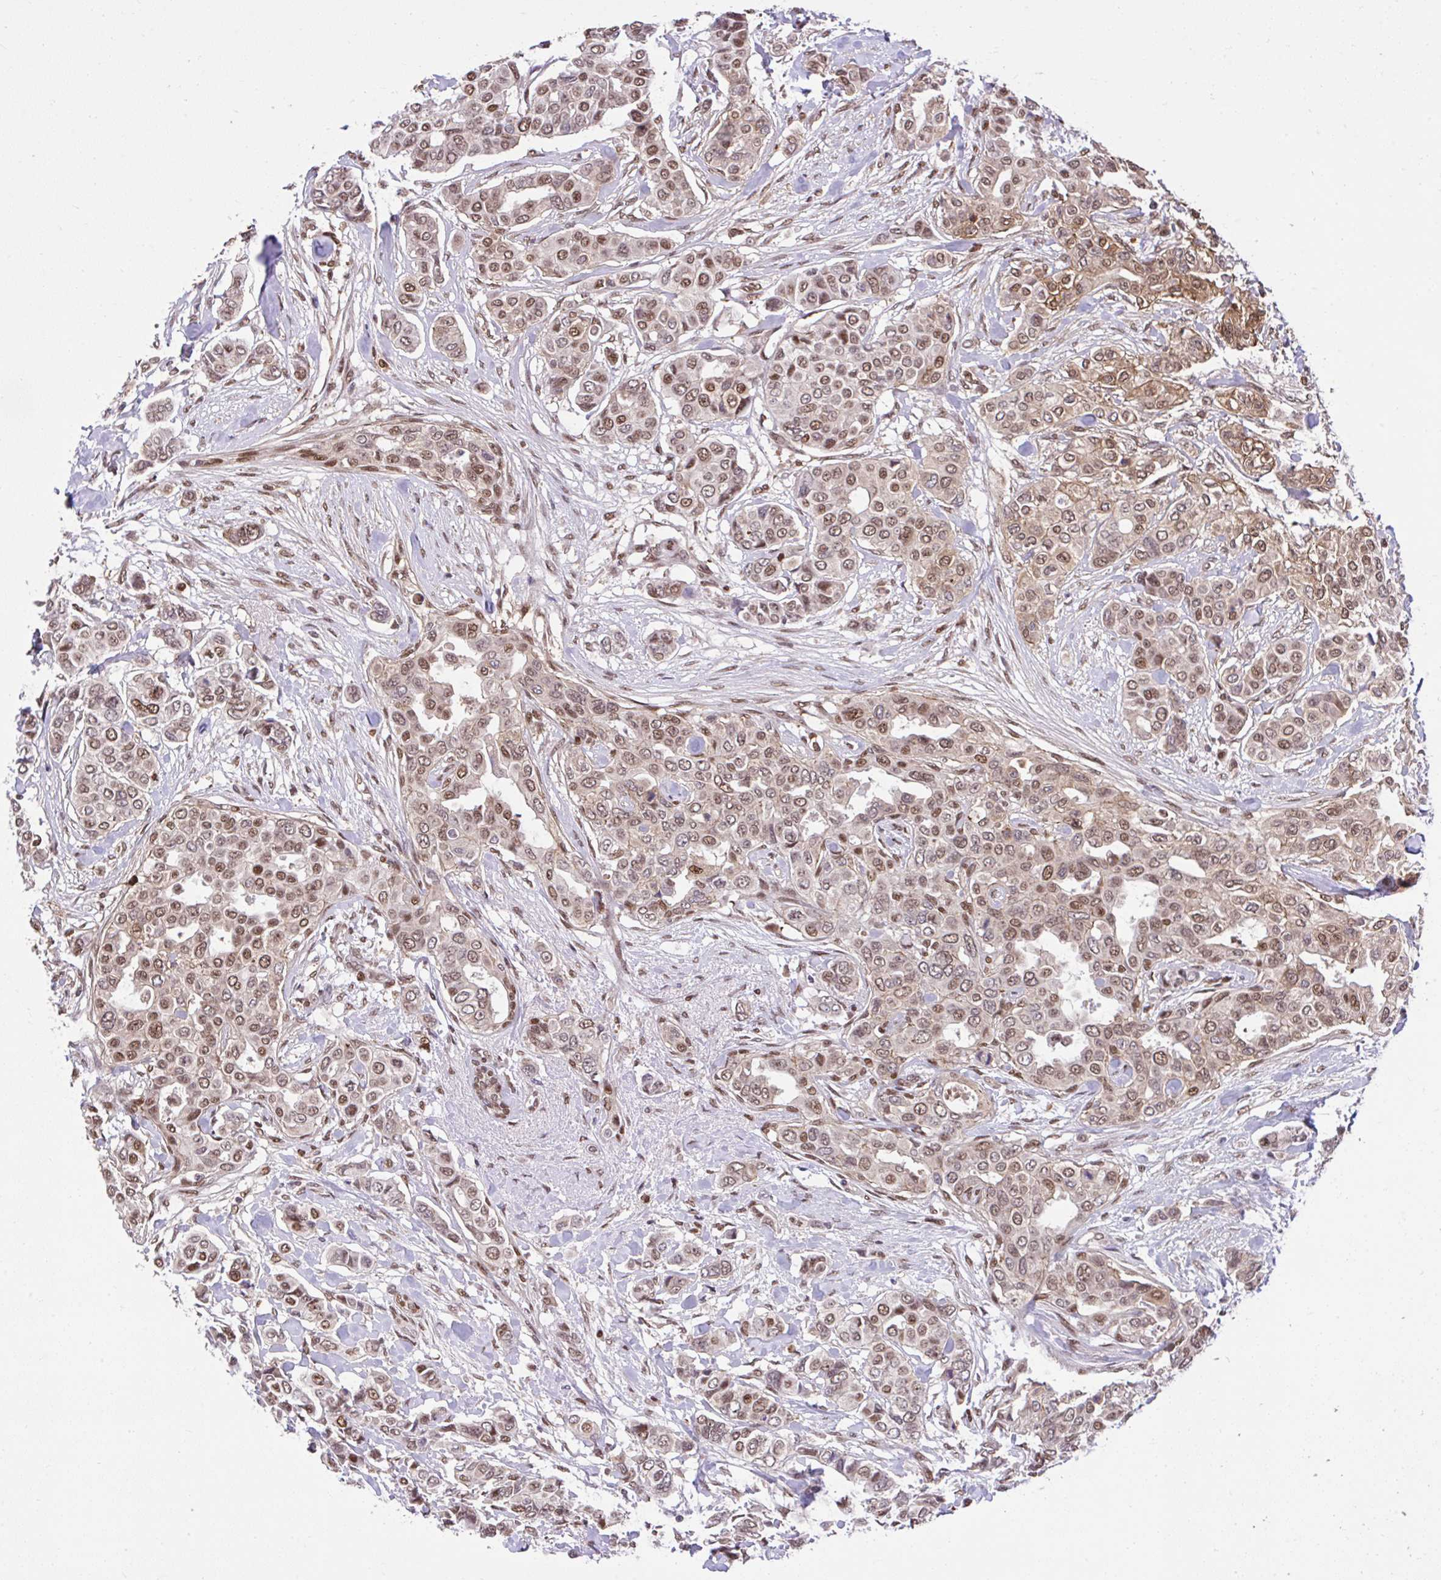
{"staining": {"intensity": "moderate", "quantity": ">75%", "location": "nuclear"}, "tissue": "breast cancer", "cell_type": "Tumor cells", "image_type": "cancer", "snomed": [{"axis": "morphology", "description": "Lobular carcinoma"}, {"axis": "topography", "description": "Breast"}], "caption": "Tumor cells reveal medium levels of moderate nuclear expression in about >75% of cells in human lobular carcinoma (breast).", "gene": "GLIS3", "patient": {"sex": "female", "age": 51}}